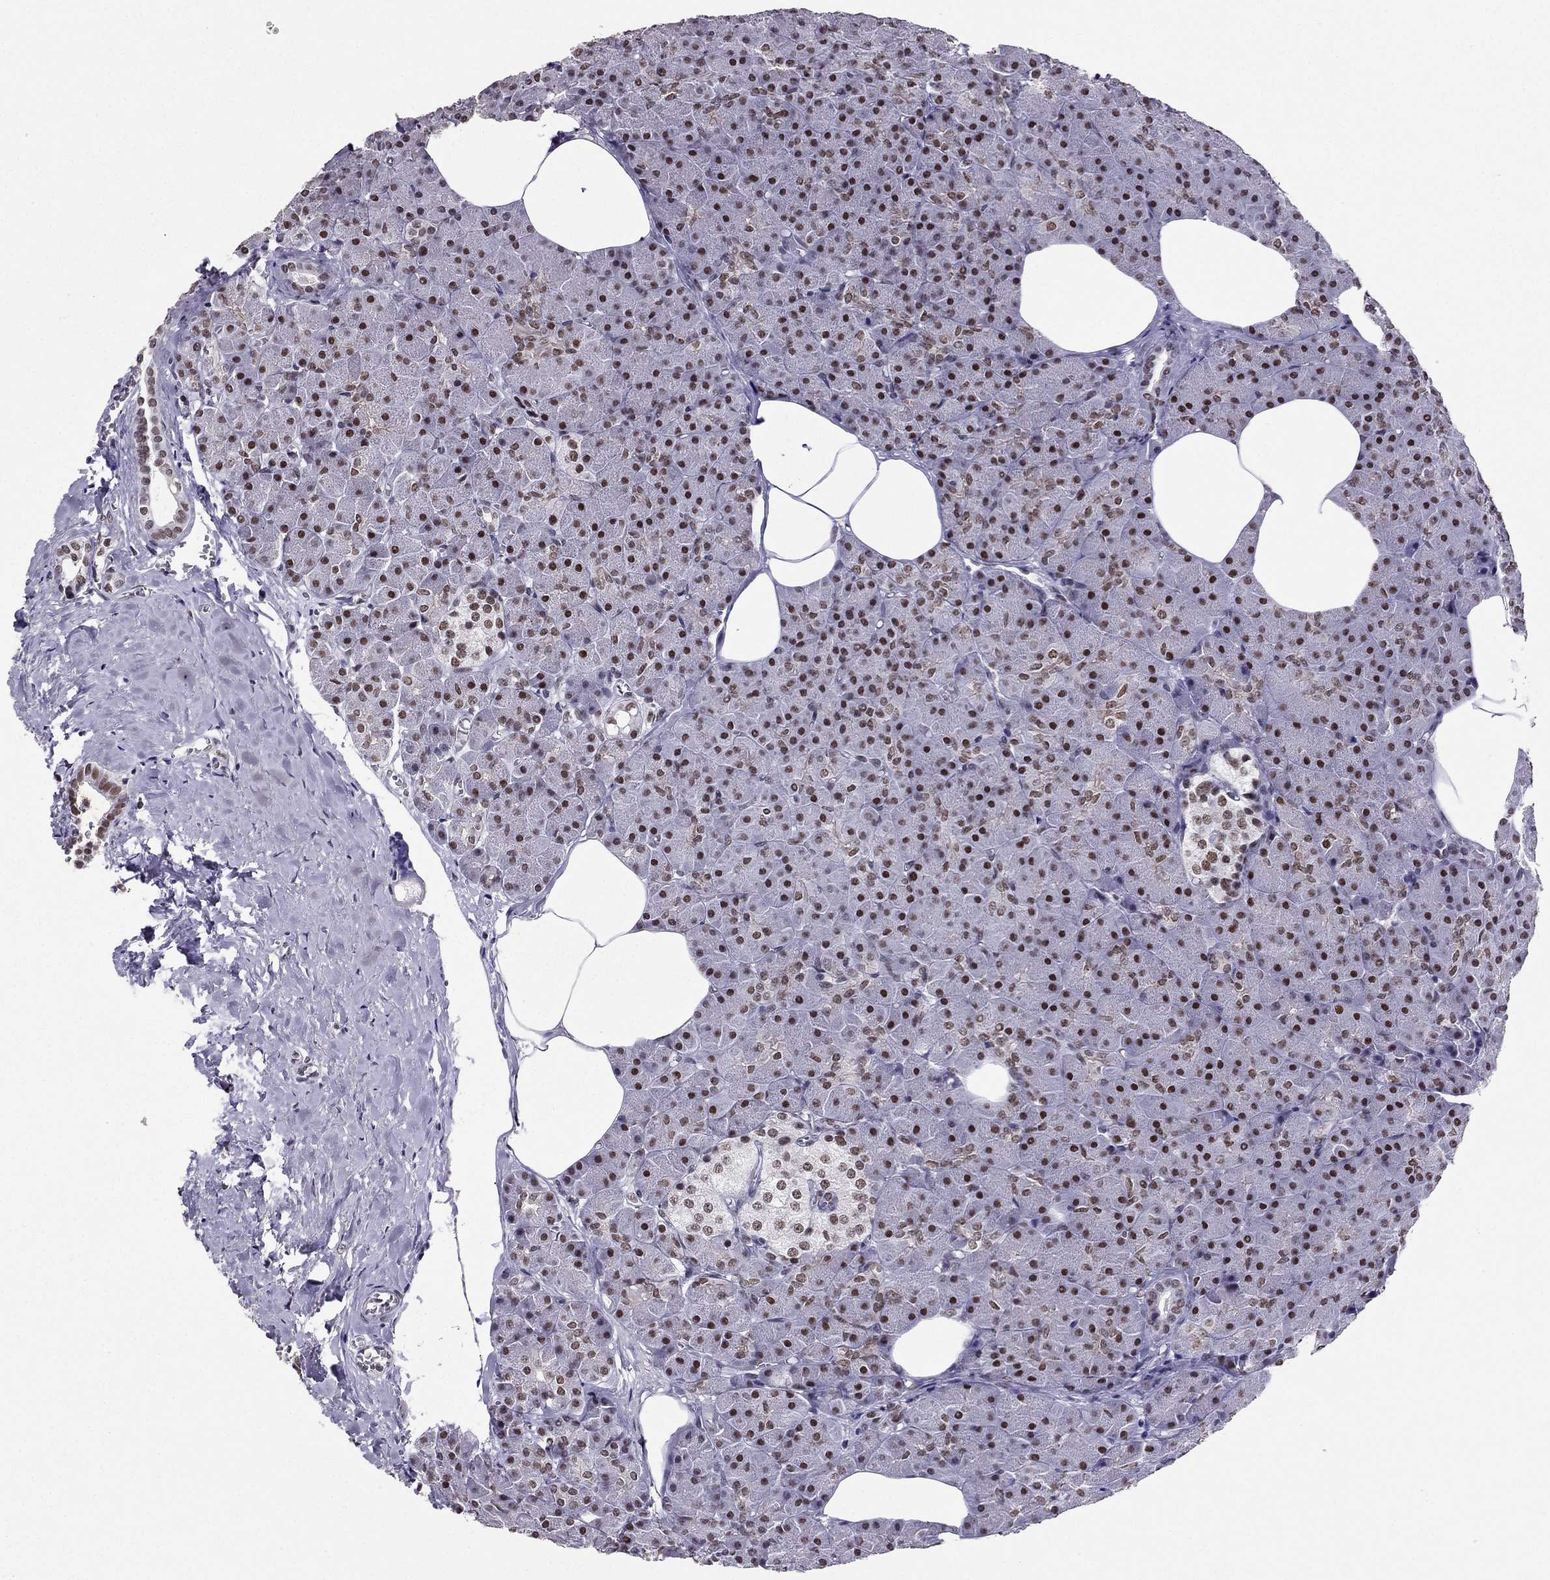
{"staining": {"intensity": "strong", "quantity": "25%-75%", "location": "nuclear"}, "tissue": "pancreas", "cell_type": "Exocrine glandular cells", "image_type": "normal", "snomed": [{"axis": "morphology", "description": "Normal tissue, NOS"}, {"axis": "topography", "description": "Pancreas"}], "caption": "Immunohistochemical staining of unremarkable human pancreas exhibits high levels of strong nuclear expression in about 25%-75% of exocrine glandular cells. (brown staining indicates protein expression, while blue staining denotes nuclei).", "gene": "ZNF420", "patient": {"sex": "female", "age": 45}}